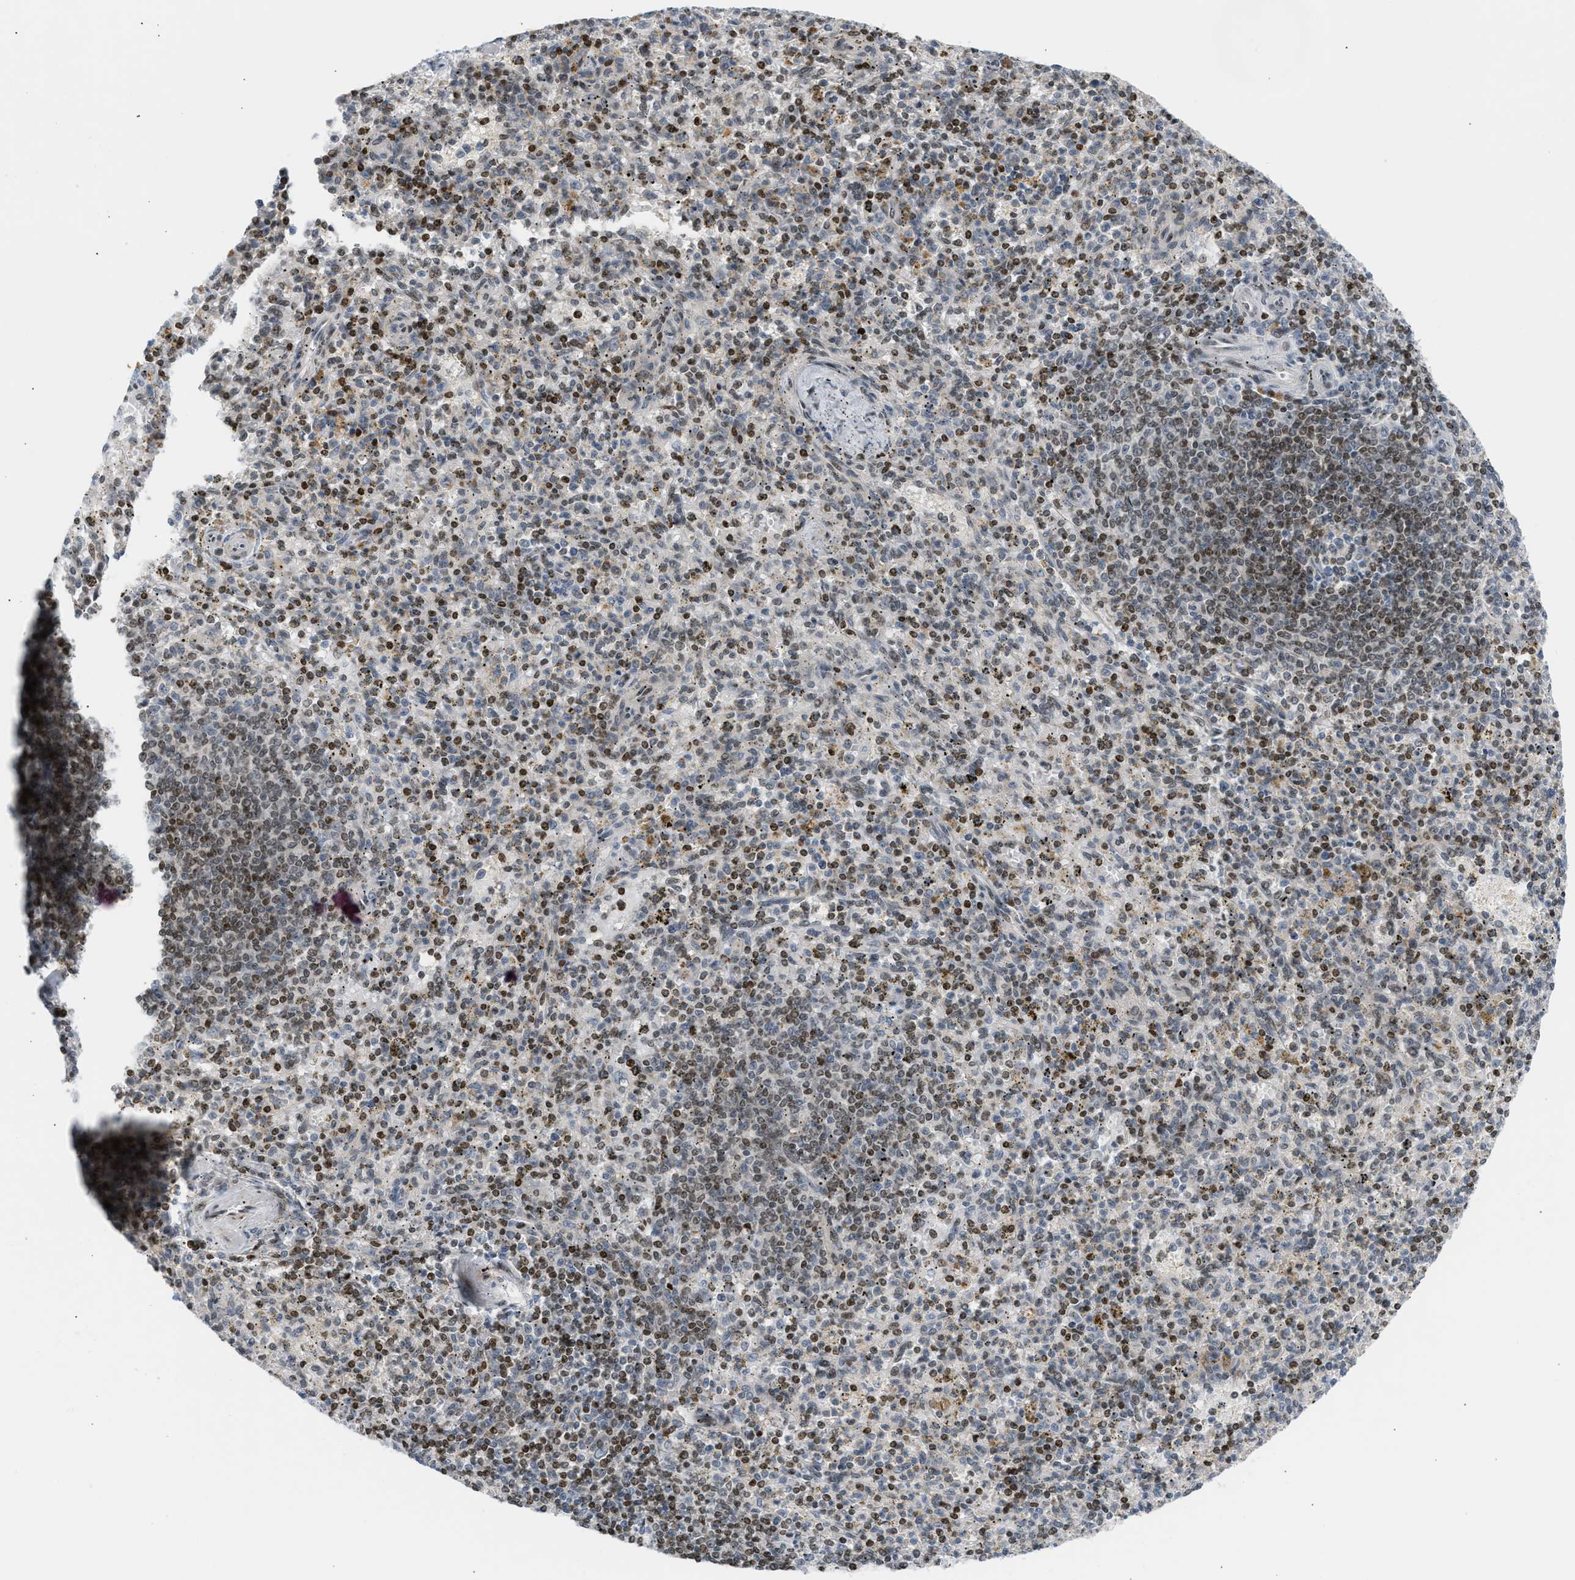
{"staining": {"intensity": "moderate", "quantity": "25%-75%", "location": "nuclear"}, "tissue": "spleen", "cell_type": "Cells in red pulp", "image_type": "normal", "snomed": [{"axis": "morphology", "description": "Normal tissue, NOS"}, {"axis": "topography", "description": "Spleen"}], "caption": "Protein analysis of unremarkable spleen shows moderate nuclear expression in approximately 25%-75% of cells in red pulp. (brown staining indicates protein expression, while blue staining denotes nuclei).", "gene": "NPS", "patient": {"sex": "male", "age": 72}}